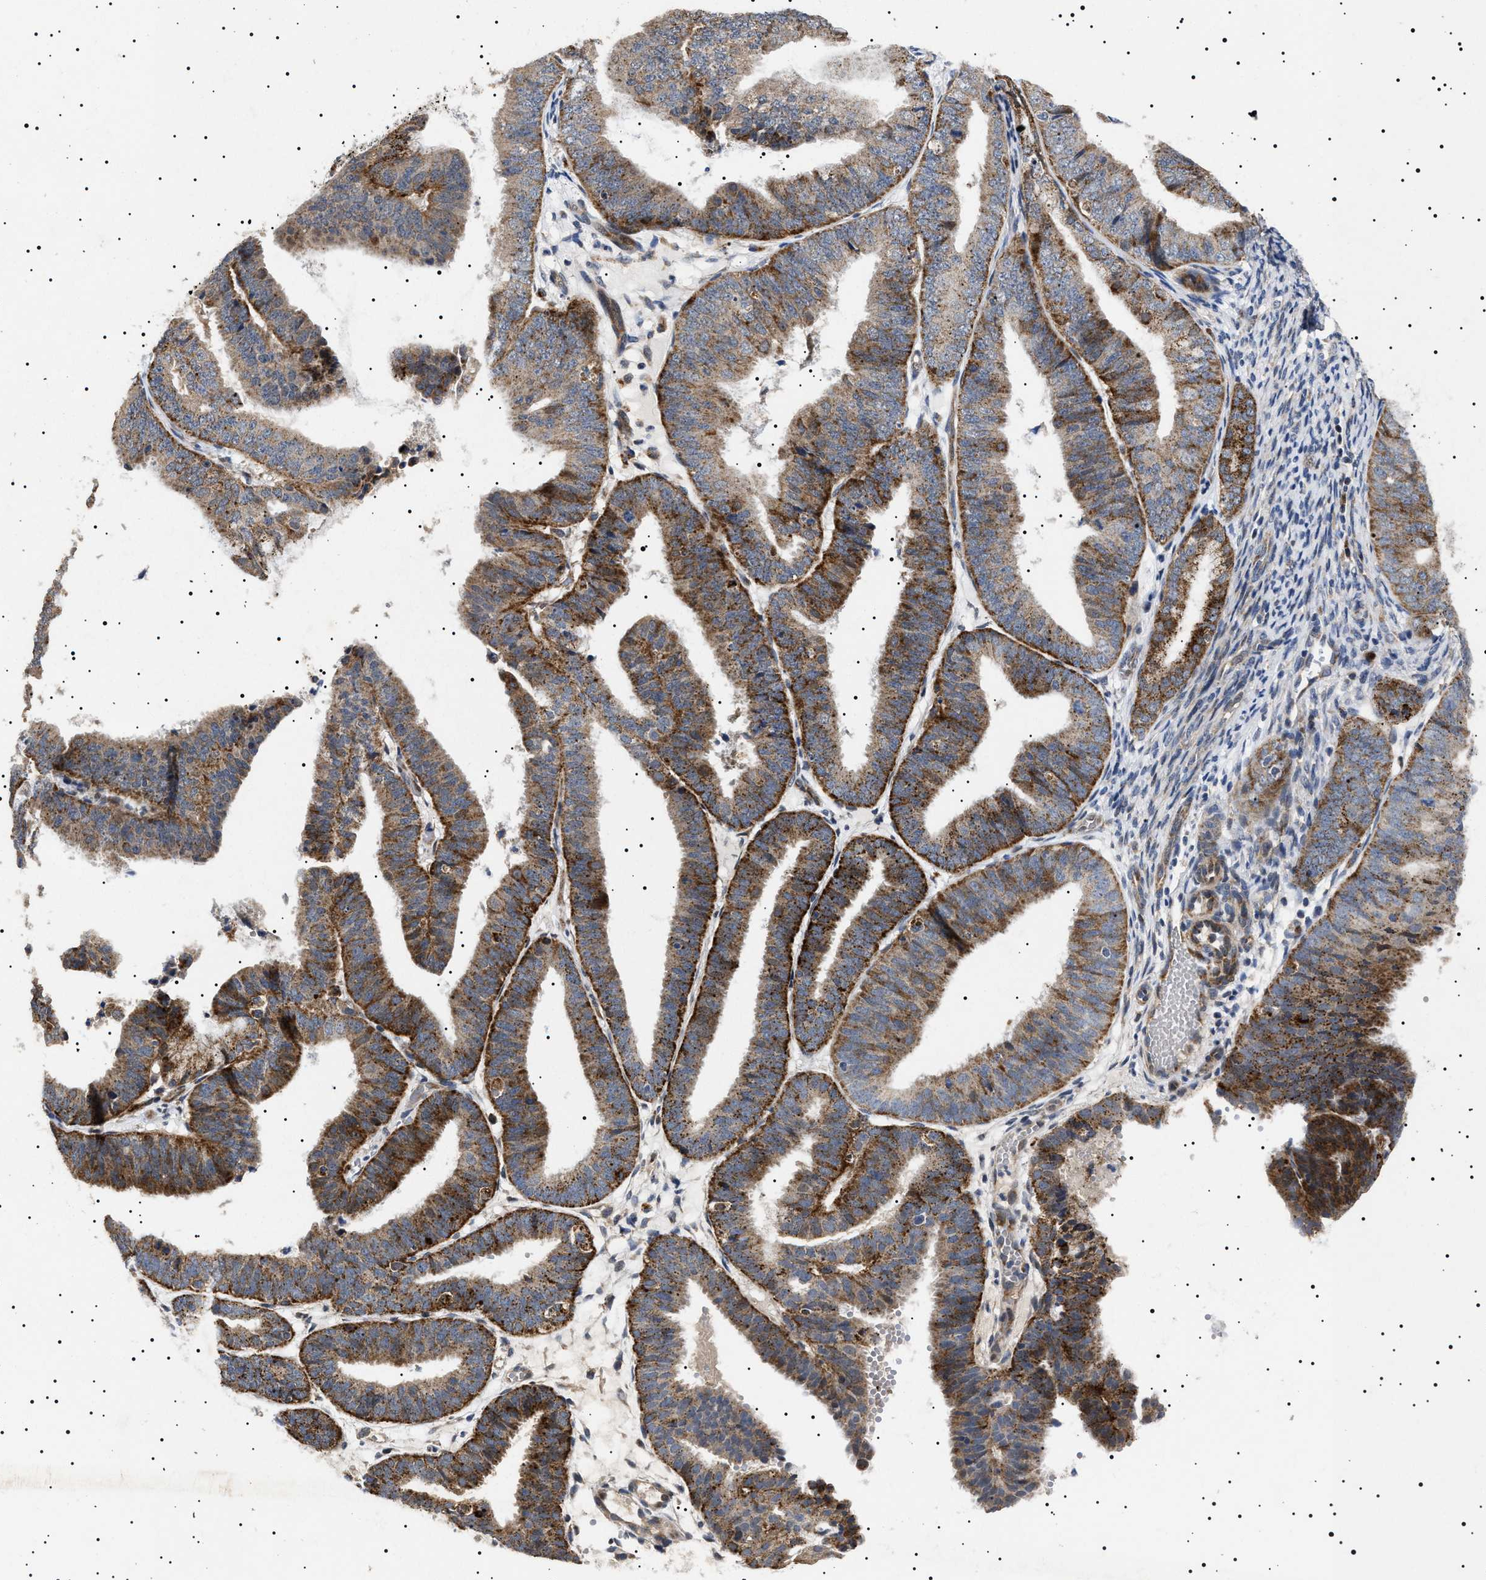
{"staining": {"intensity": "moderate", "quantity": "25%-75%", "location": "cytoplasmic/membranous"}, "tissue": "endometrial cancer", "cell_type": "Tumor cells", "image_type": "cancer", "snomed": [{"axis": "morphology", "description": "Adenocarcinoma, NOS"}, {"axis": "topography", "description": "Endometrium"}], "caption": "Tumor cells exhibit medium levels of moderate cytoplasmic/membranous positivity in about 25%-75% of cells in human endometrial cancer (adenocarcinoma).", "gene": "RAB34", "patient": {"sex": "female", "age": 63}}